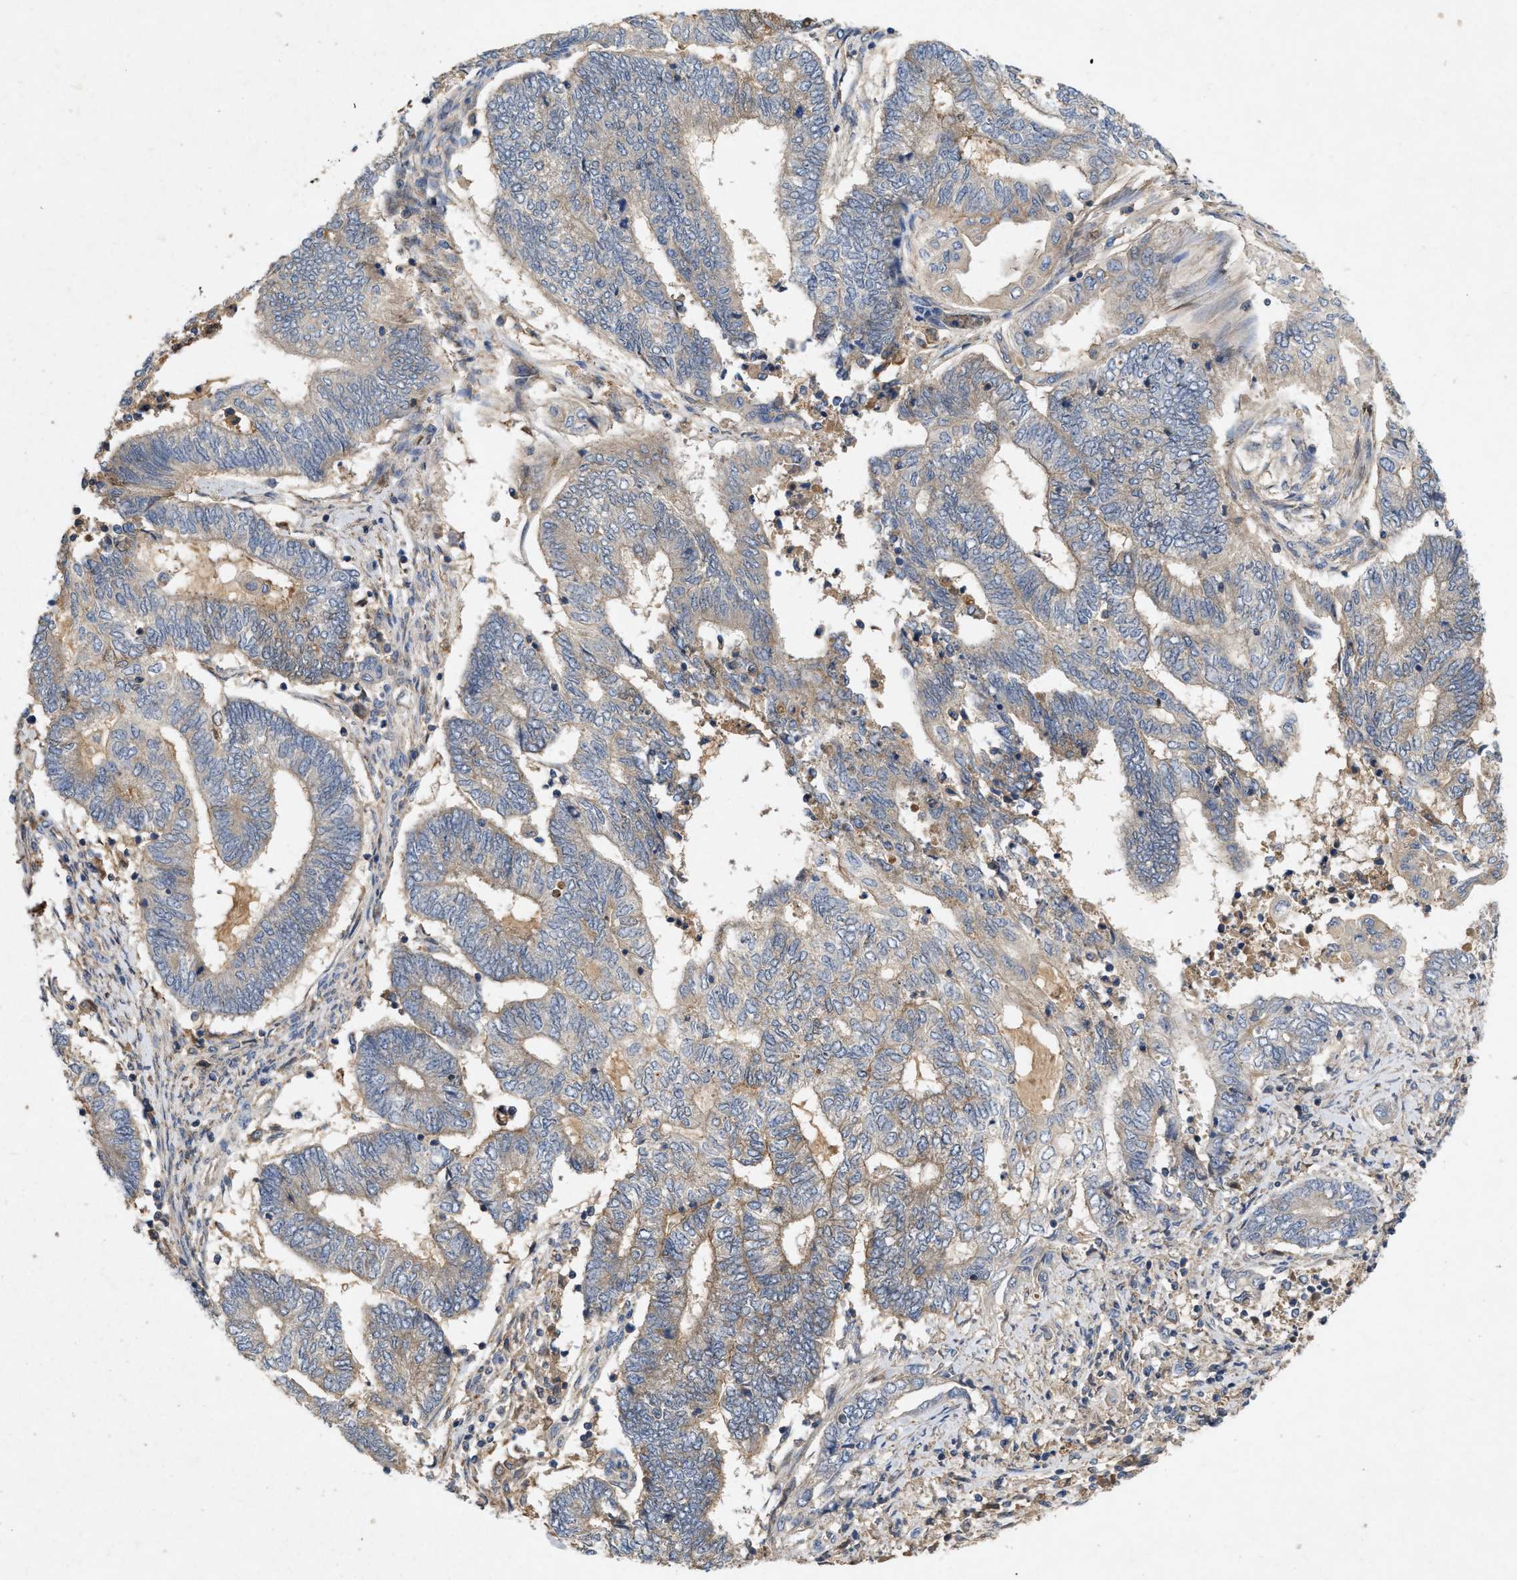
{"staining": {"intensity": "moderate", "quantity": "<25%", "location": "cytoplasmic/membranous"}, "tissue": "endometrial cancer", "cell_type": "Tumor cells", "image_type": "cancer", "snomed": [{"axis": "morphology", "description": "Adenocarcinoma, NOS"}, {"axis": "topography", "description": "Uterus"}, {"axis": "topography", "description": "Endometrium"}], "caption": "Immunohistochemical staining of human endometrial cancer (adenocarcinoma) exhibits low levels of moderate cytoplasmic/membranous protein staining in approximately <25% of tumor cells.", "gene": "LPAR2", "patient": {"sex": "female", "age": 70}}